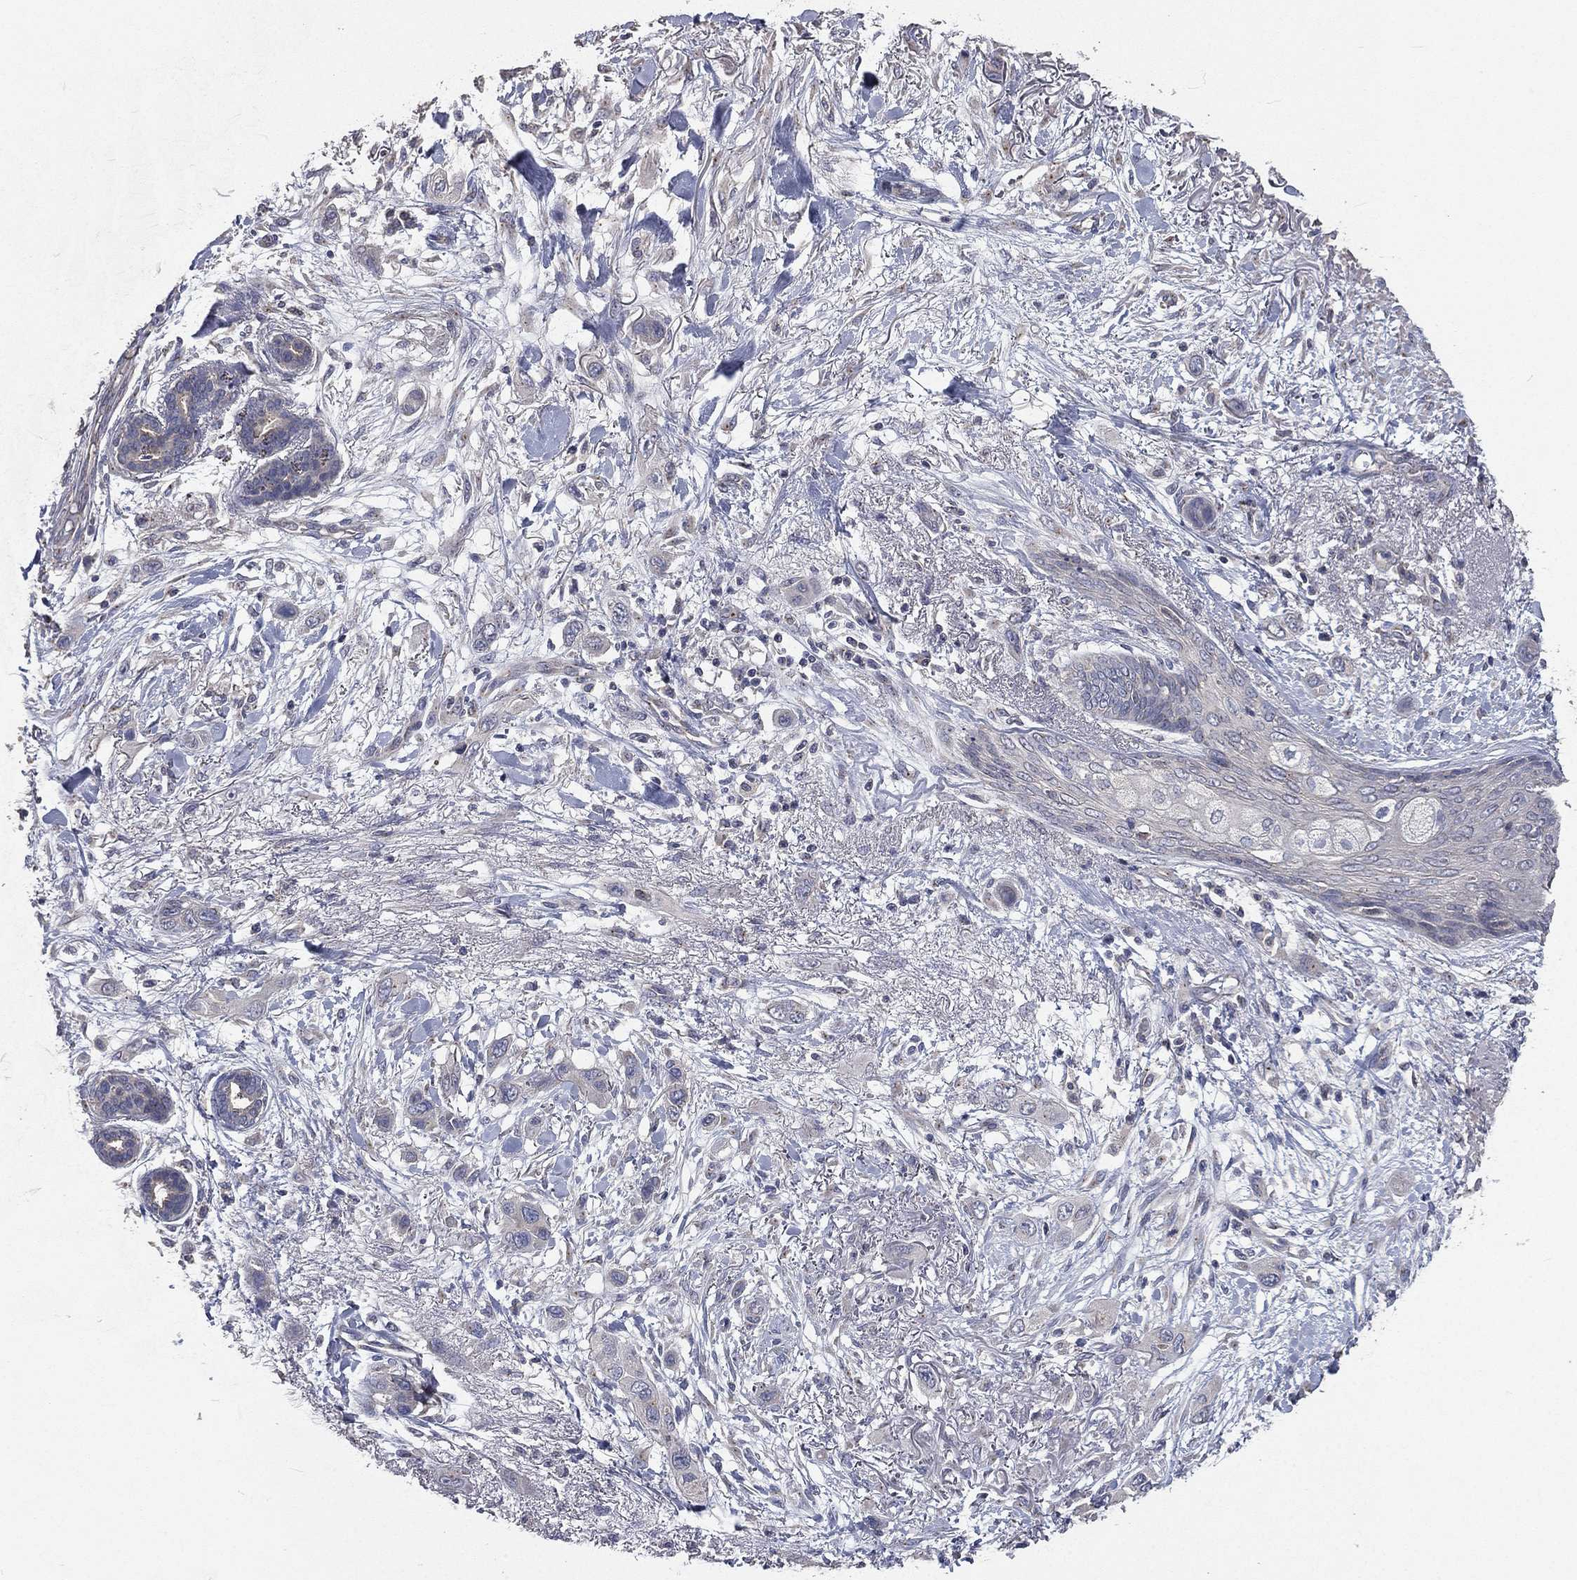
{"staining": {"intensity": "negative", "quantity": "none", "location": "none"}, "tissue": "skin cancer", "cell_type": "Tumor cells", "image_type": "cancer", "snomed": [{"axis": "morphology", "description": "Squamous cell carcinoma, NOS"}, {"axis": "topography", "description": "Skin"}], "caption": "Immunohistochemistry (IHC) photomicrograph of human squamous cell carcinoma (skin) stained for a protein (brown), which demonstrates no staining in tumor cells.", "gene": "CROCC", "patient": {"sex": "male", "age": 79}}